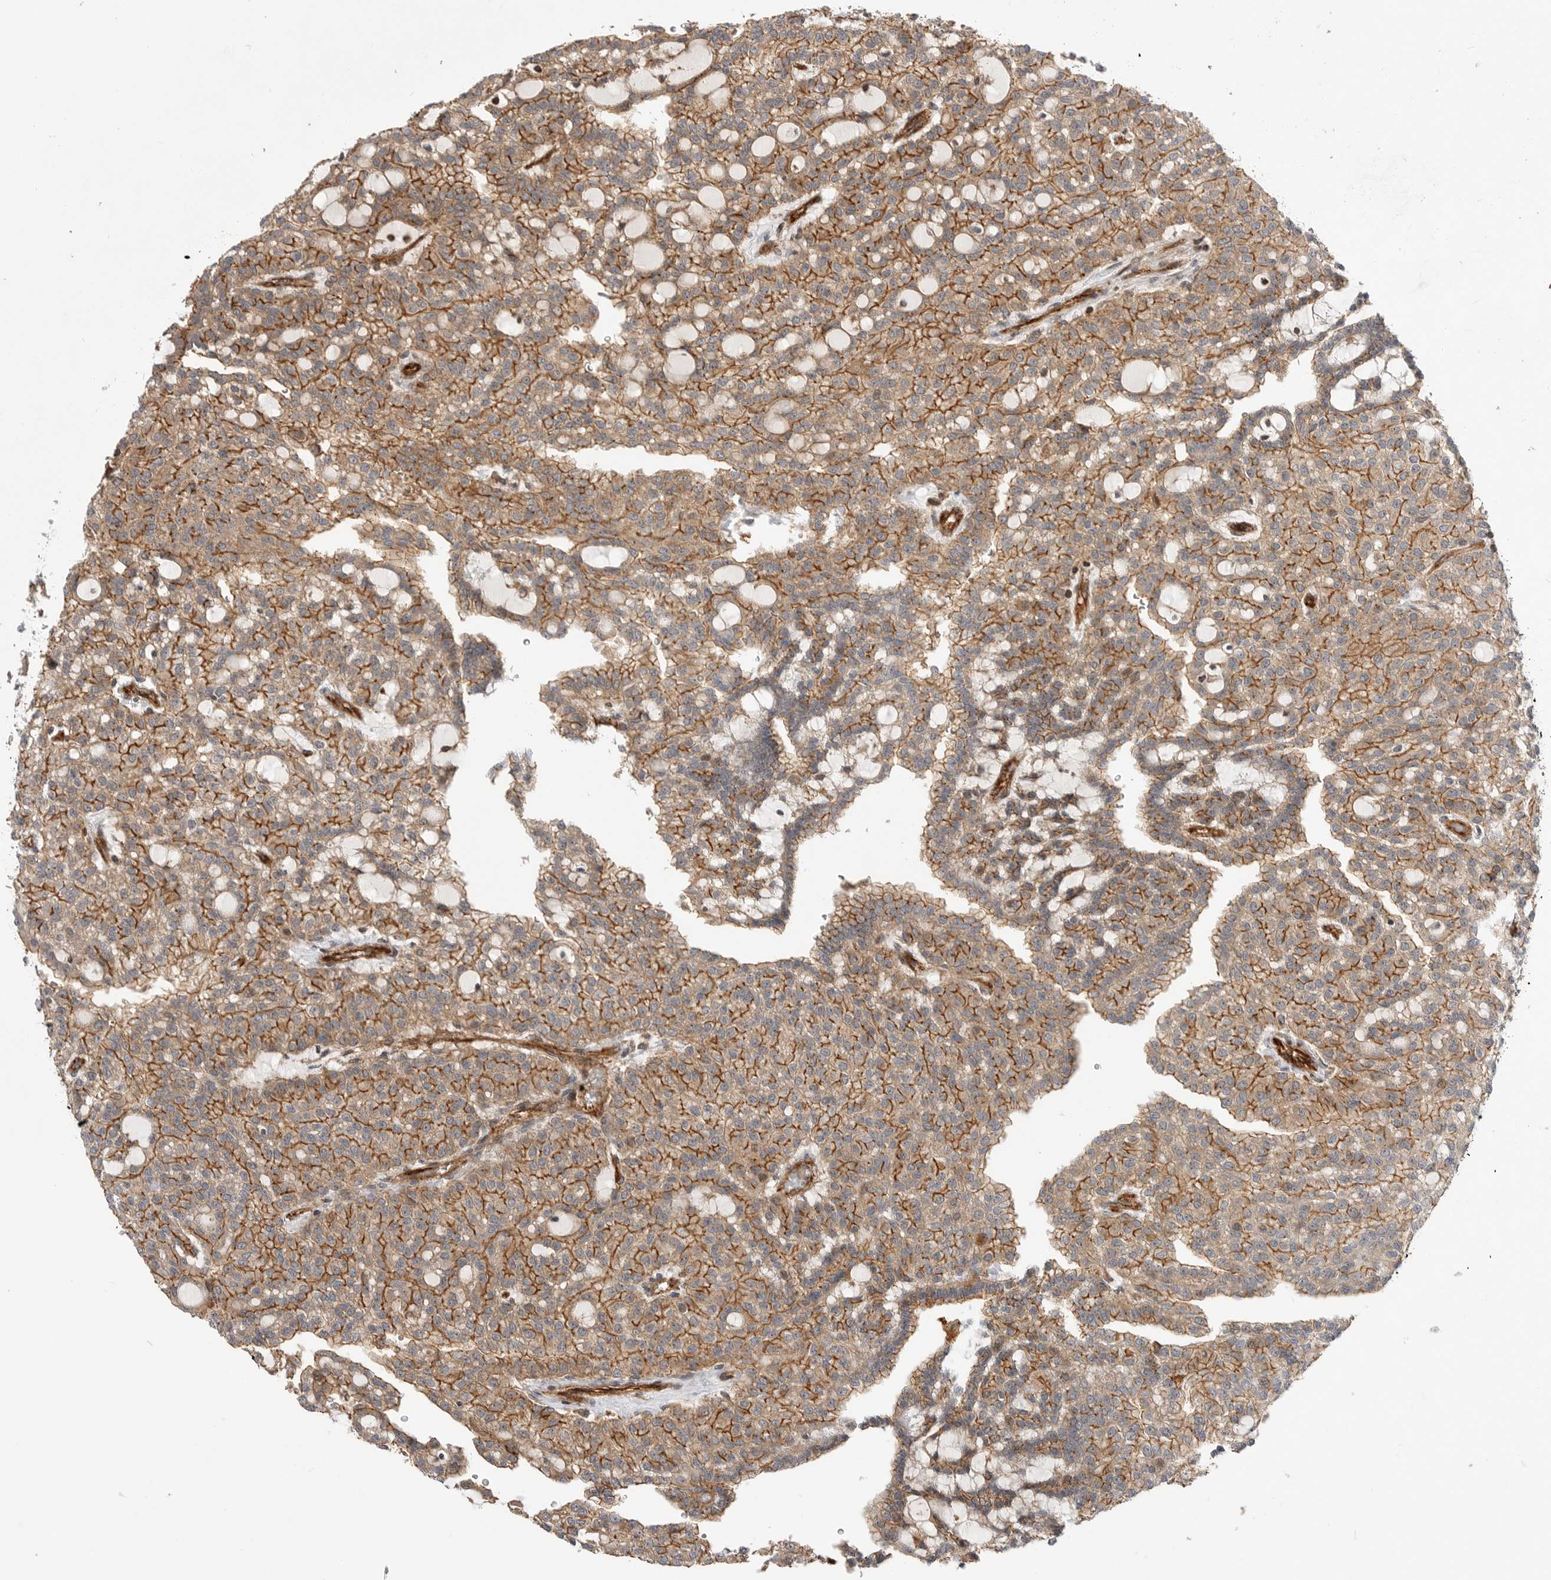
{"staining": {"intensity": "moderate", "quantity": ">75%", "location": "cytoplasmic/membranous"}, "tissue": "renal cancer", "cell_type": "Tumor cells", "image_type": "cancer", "snomed": [{"axis": "morphology", "description": "Adenocarcinoma, NOS"}, {"axis": "topography", "description": "Kidney"}], "caption": "A medium amount of moderate cytoplasmic/membranous expression is identified in about >75% of tumor cells in renal adenocarcinoma tissue. (DAB (3,3'-diaminobenzidine) IHC with brightfield microscopy, high magnification).", "gene": "GPATCH2", "patient": {"sex": "male", "age": 63}}